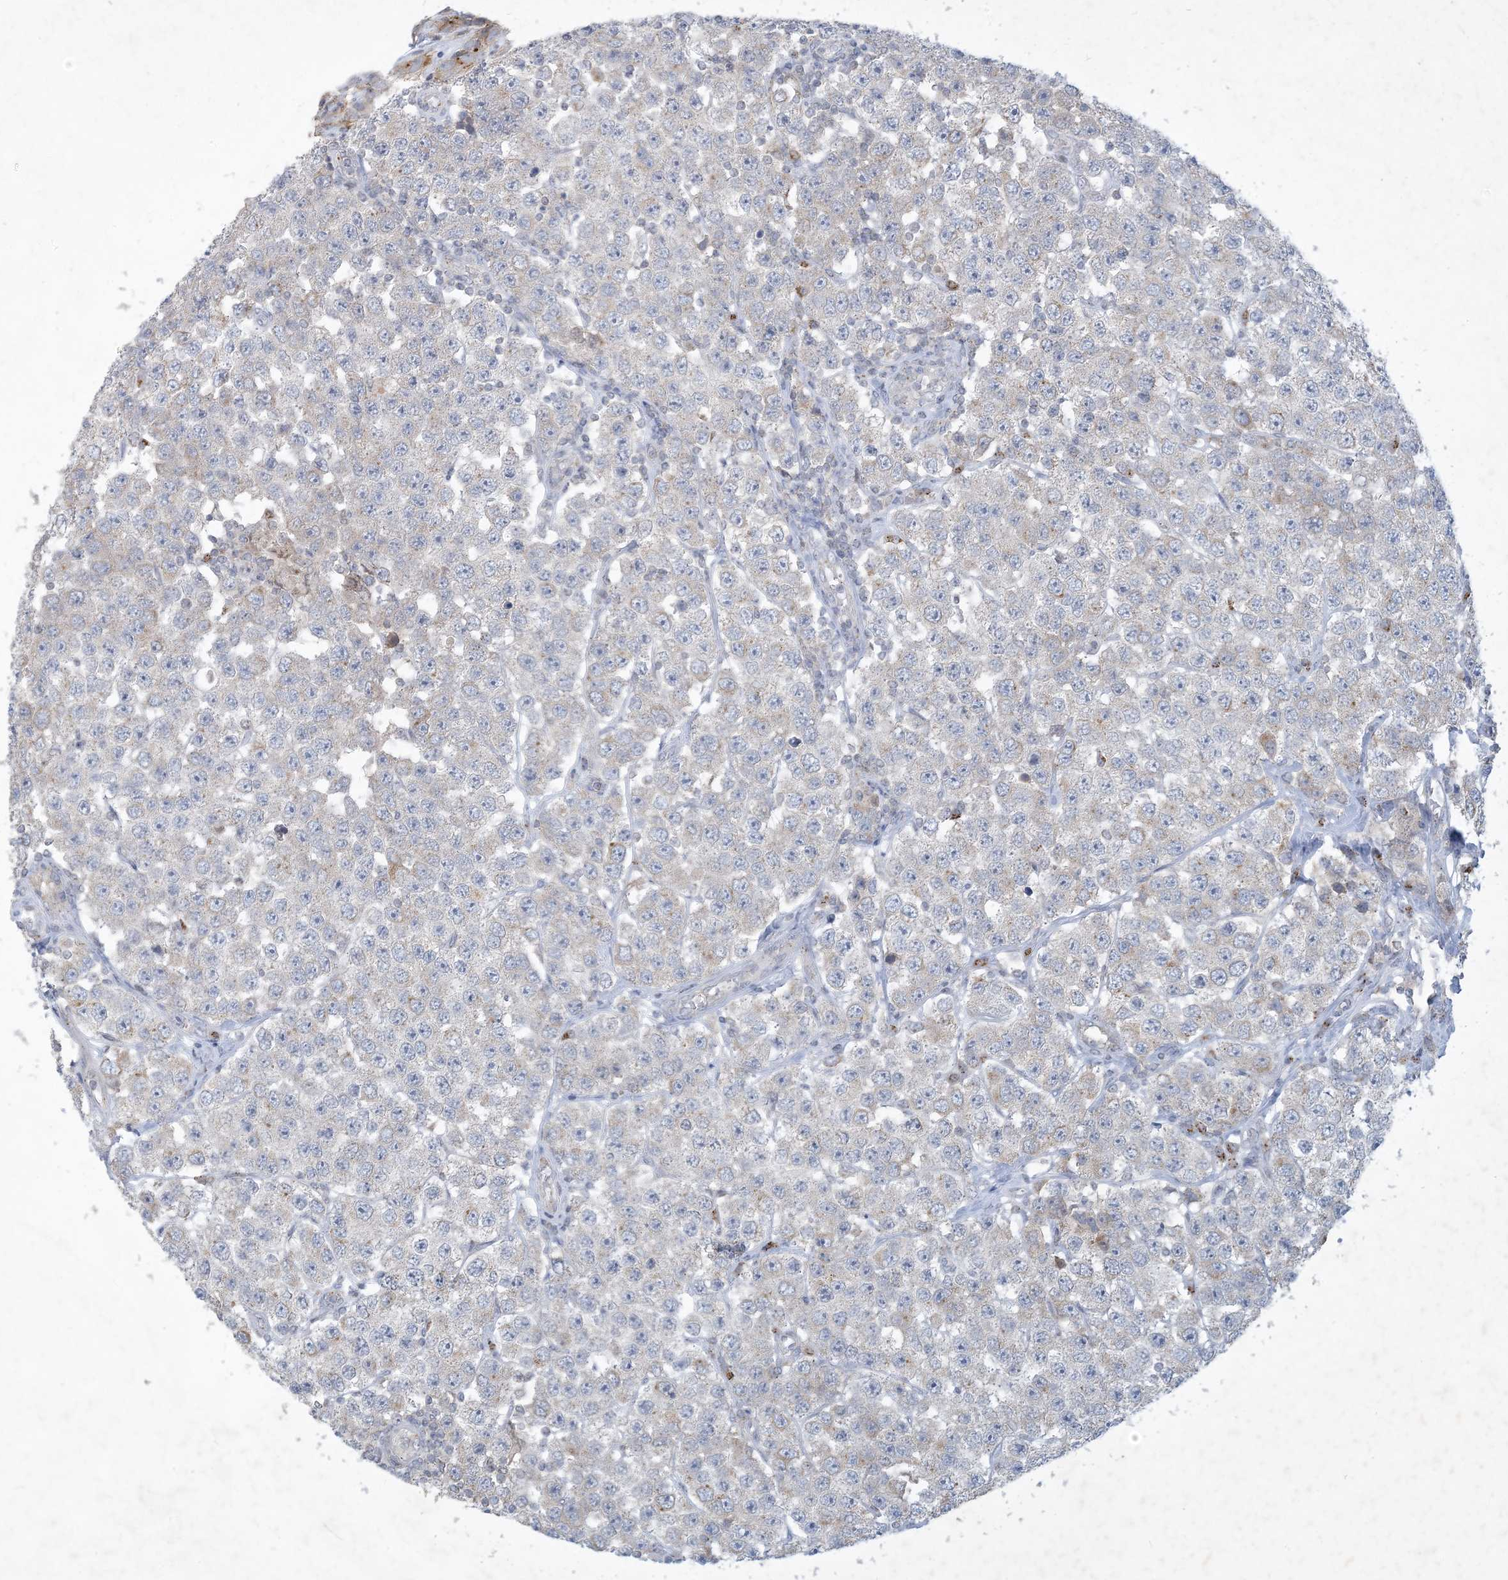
{"staining": {"intensity": "negative", "quantity": "none", "location": "none"}, "tissue": "testis cancer", "cell_type": "Tumor cells", "image_type": "cancer", "snomed": [{"axis": "morphology", "description": "Seminoma, NOS"}, {"axis": "topography", "description": "Testis"}], "caption": "High magnification brightfield microscopy of seminoma (testis) stained with DAB (3,3'-diaminobenzidine) (brown) and counterstained with hematoxylin (blue): tumor cells show no significant staining.", "gene": "CCDC14", "patient": {"sex": "male", "age": 28}}